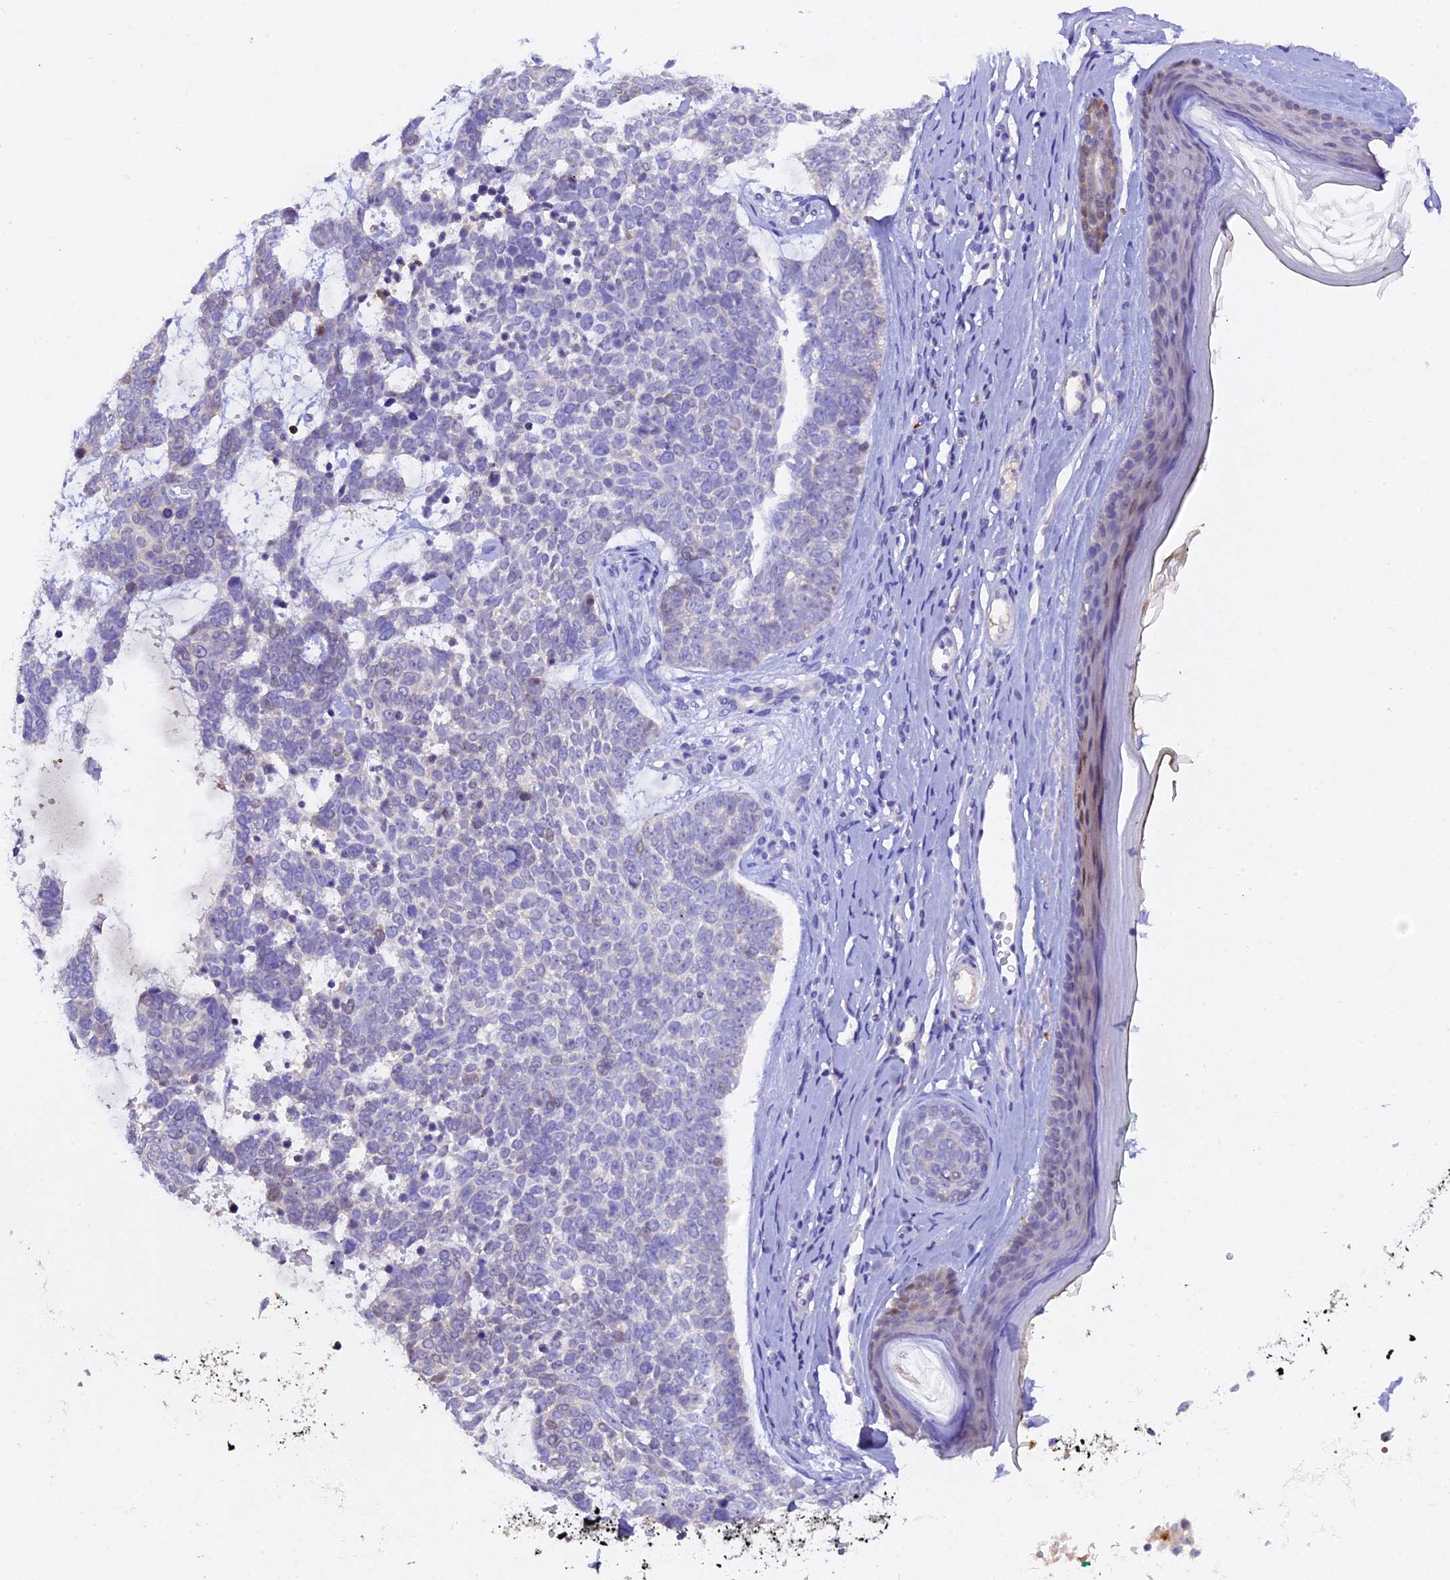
{"staining": {"intensity": "negative", "quantity": "none", "location": "none"}, "tissue": "skin cancer", "cell_type": "Tumor cells", "image_type": "cancer", "snomed": [{"axis": "morphology", "description": "Basal cell carcinoma"}, {"axis": "topography", "description": "Skin"}], "caption": "An immunohistochemistry (IHC) image of skin basal cell carcinoma is shown. There is no staining in tumor cells of skin basal cell carcinoma.", "gene": "TGDS", "patient": {"sex": "female", "age": 81}}